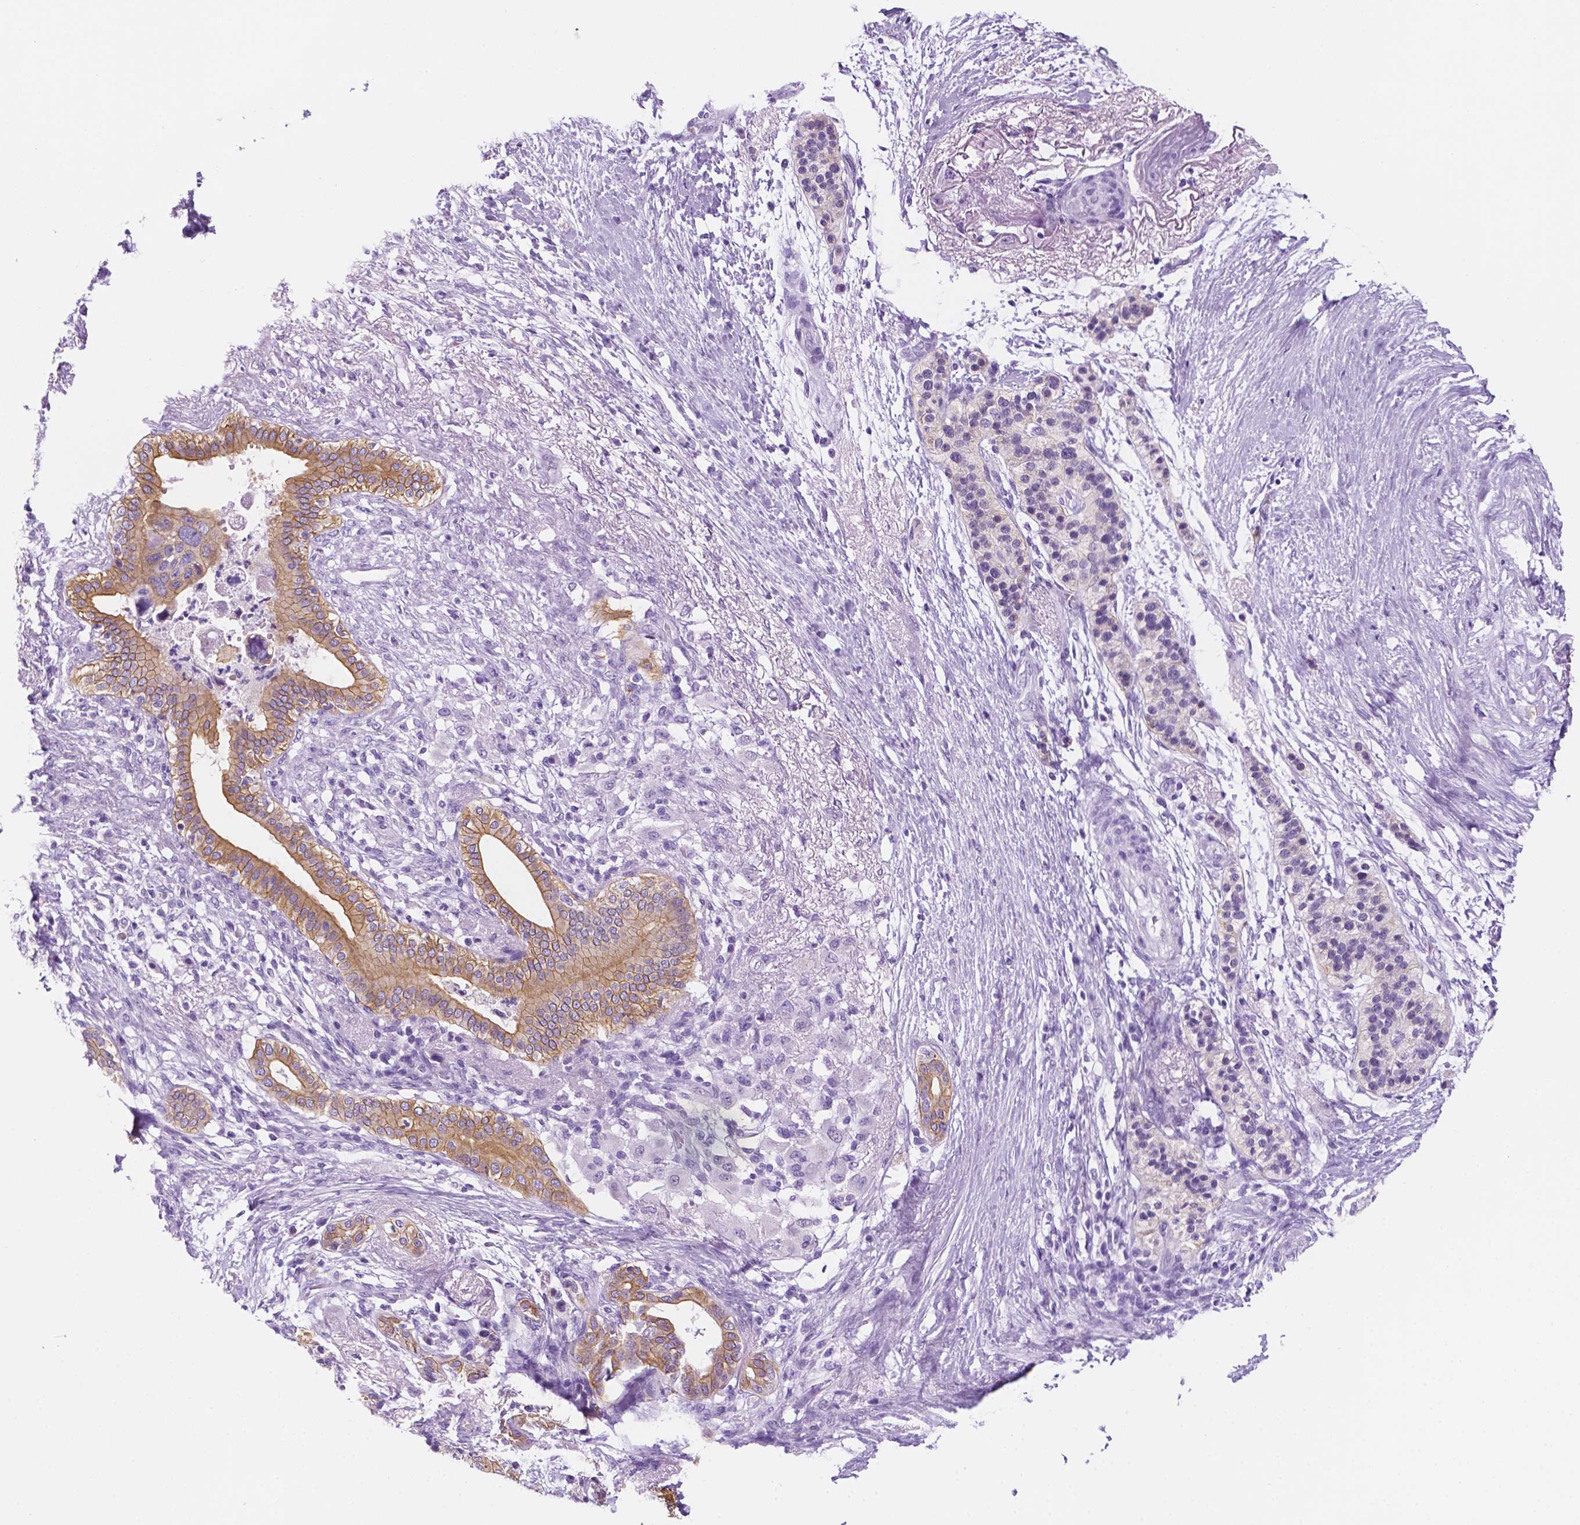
{"staining": {"intensity": "moderate", "quantity": "25%-75%", "location": "cytoplasmic/membranous"}, "tissue": "pancreatic cancer", "cell_type": "Tumor cells", "image_type": "cancer", "snomed": [{"axis": "morphology", "description": "Adenocarcinoma, NOS"}, {"axis": "topography", "description": "Pancreas"}], "caption": "There is medium levels of moderate cytoplasmic/membranous positivity in tumor cells of adenocarcinoma (pancreatic), as demonstrated by immunohistochemical staining (brown color).", "gene": "PPL", "patient": {"sex": "female", "age": 72}}